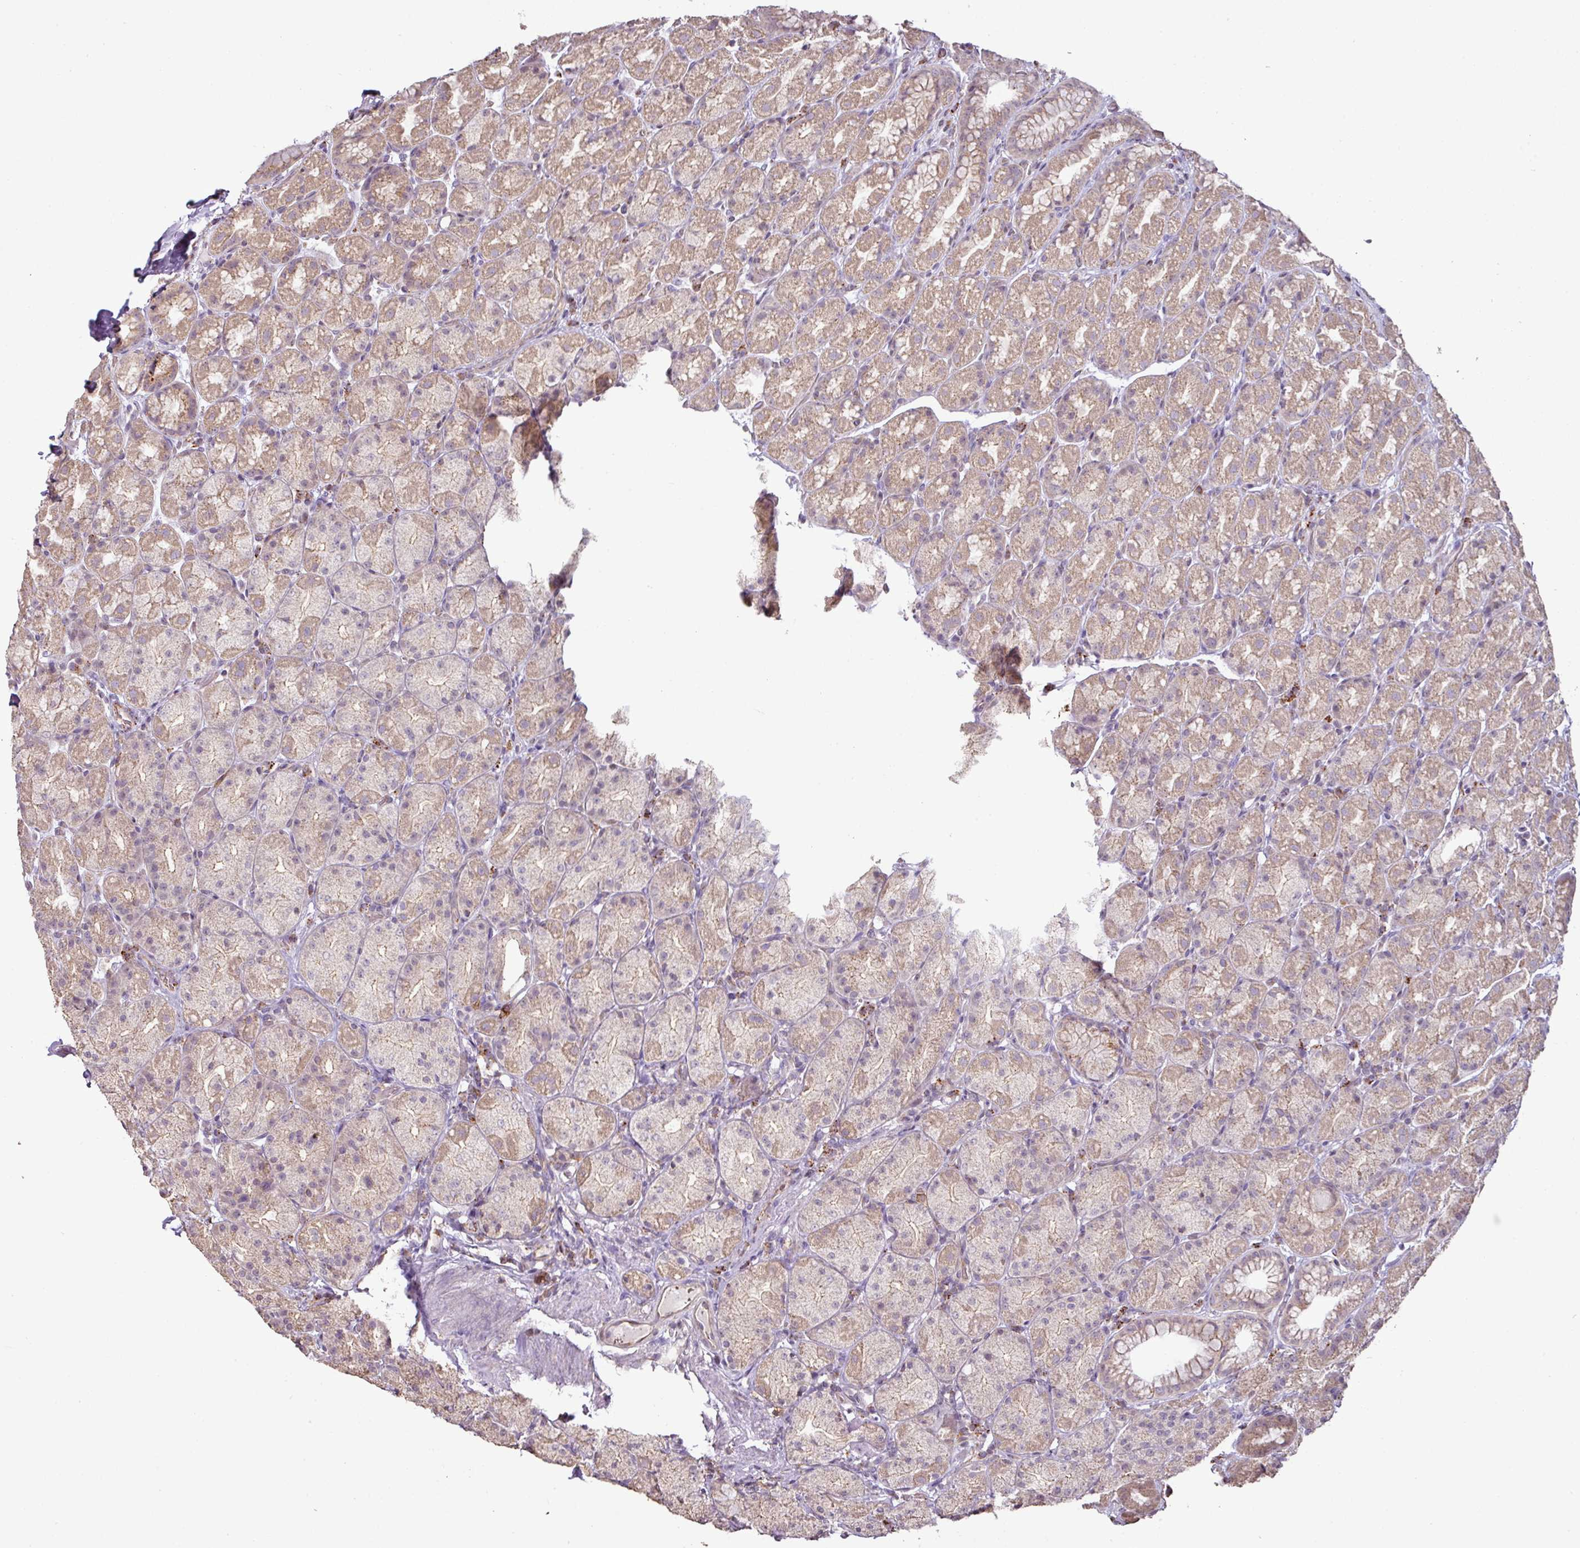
{"staining": {"intensity": "moderate", "quantity": "25%-75%", "location": "cytoplasmic/membranous"}, "tissue": "stomach", "cell_type": "Glandular cells", "image_type": "normal", "snomed": [{"axis": "morphology", "description": "Normal tissue, NOS"}, {"axis": "topography", "description": "Stomach, upper"}, {"axis": "topography", "description": "Stomach"}], "caption": "Immunohistochemistry (IHC) staining of benign stomach, which demonstrates medium levels of moderate cytoplasmic/membranous positivity in about 25%-75% of glandular cells indicating moderate cytoplasmic/membranous protein positivity. The staining was performed using DAB (brown) for protein detection and nuclei were counterstained in hematoxylin (blue).", "gene": "CXCR5", "patient": {"sex": "male", "age": 68}}